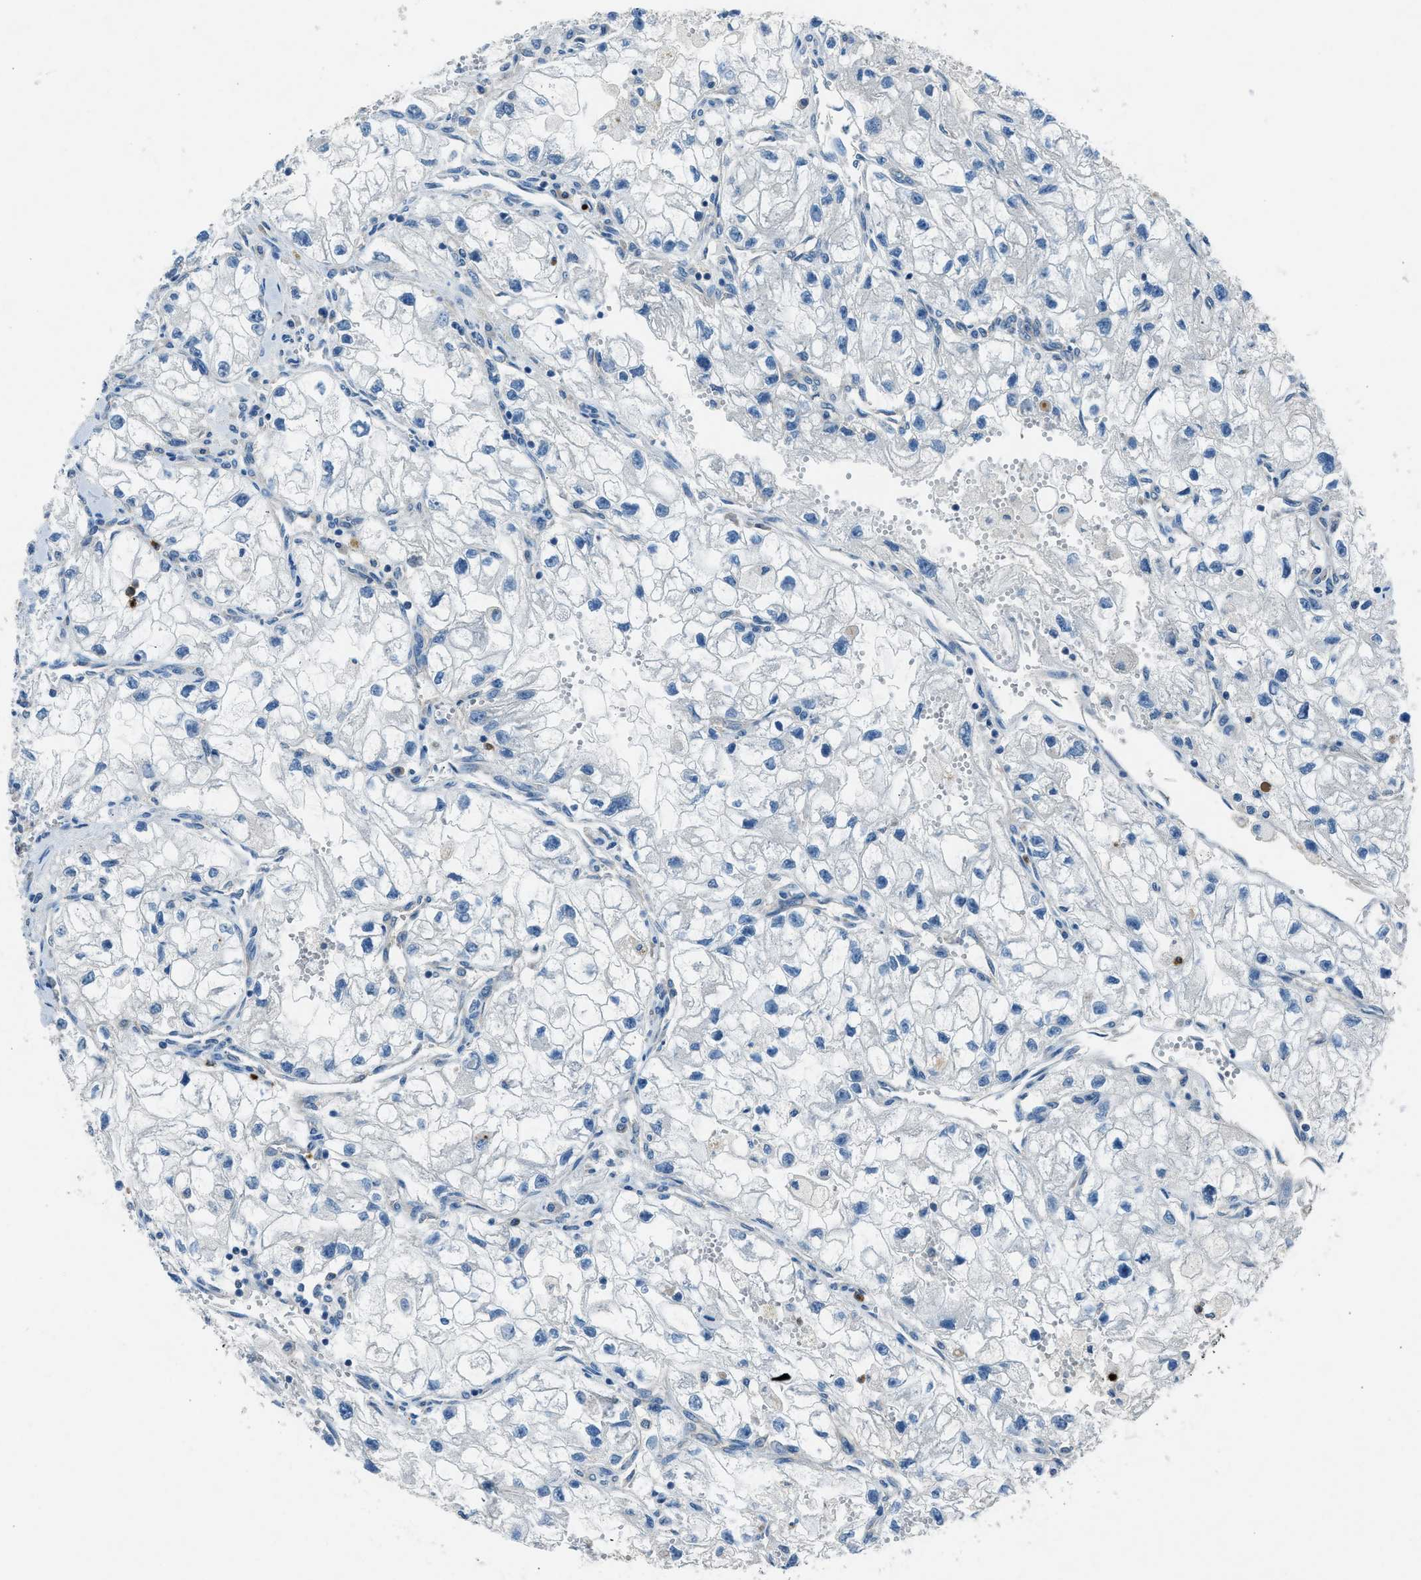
{"staining": {"intensity": "negative", "quantity": "none", "location": "none"}, "tissue": "renal cancer", "cell_type": "Tumor cells", "image_type": "cancer", "snomed": [{"axis": "morphology", "description": "Adenocarcinoma, NOS"}, {"axis": "topography", "description": "Kidney"}], "caption": "A photomicrograph of human renal adenocarcinoma is negative for staining in tumor cells.", "gene": "BMP1", "patient": {"sex": "female", "age": 70}}